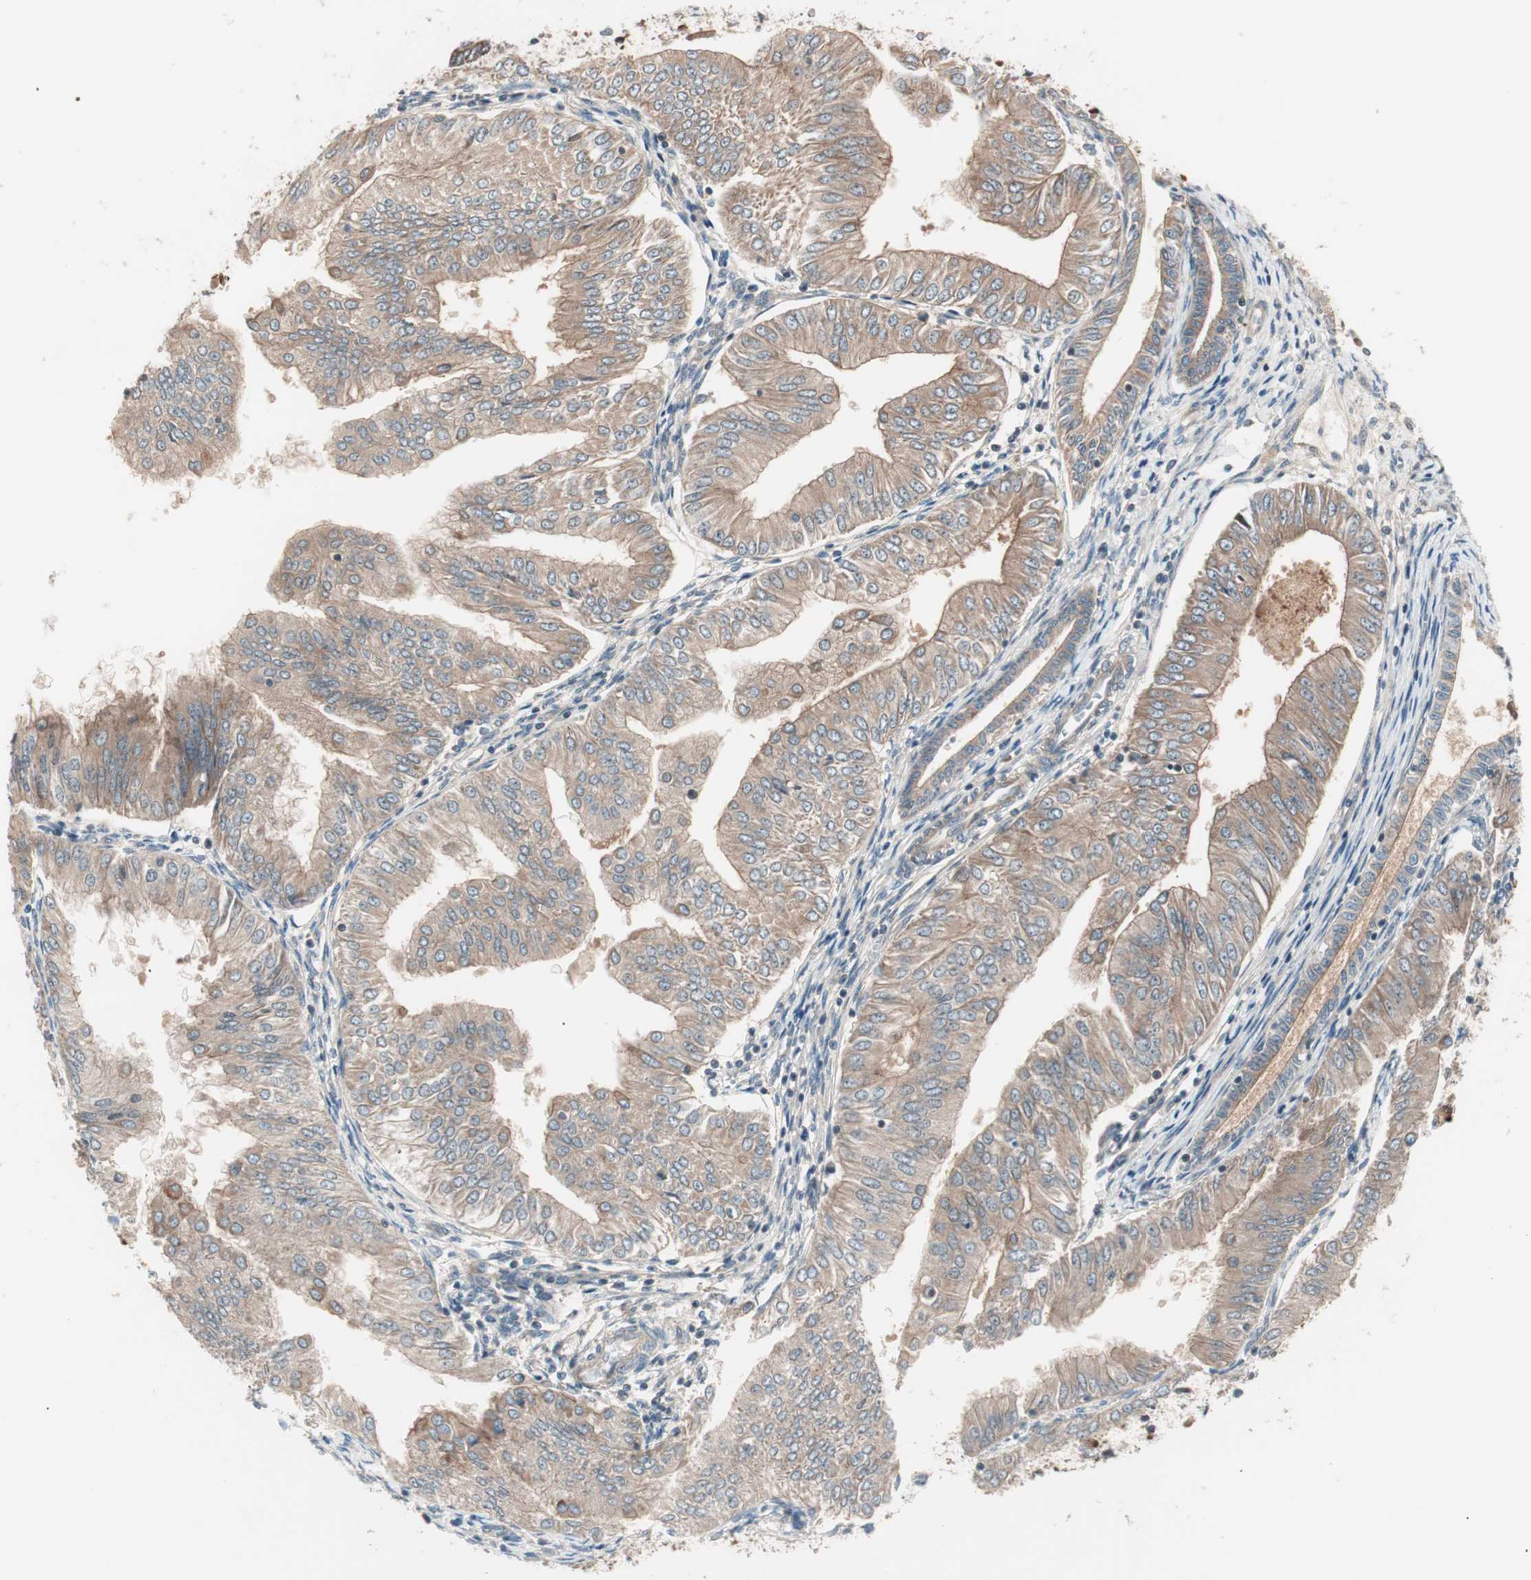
{"staining": {"intensity": "moderate", "quantity": ">75%", "location": "cytoplasmic/membranous"}, "tissue": "endometrial cancer", "cell_type": "Tumor cells", "image_type": "cancer", "snomed": [{"axis": "morphology", "description": "Adenocarcinoma, NOS"}, {"axis": "topography", "description": "Endometrium"}], "caption": "Endometrial adenocarcinoma tissue shows moderate cytoplasmic/membranous expression in approximately >75% of tumor cells The staining was performed using DAB to visualize the protein expression in brown, while the nuclei were stained in blue with hematoxylin (Magnification: 20x).", "gene": "TSG101", "patient": {"sex": "female", "age": 53}}